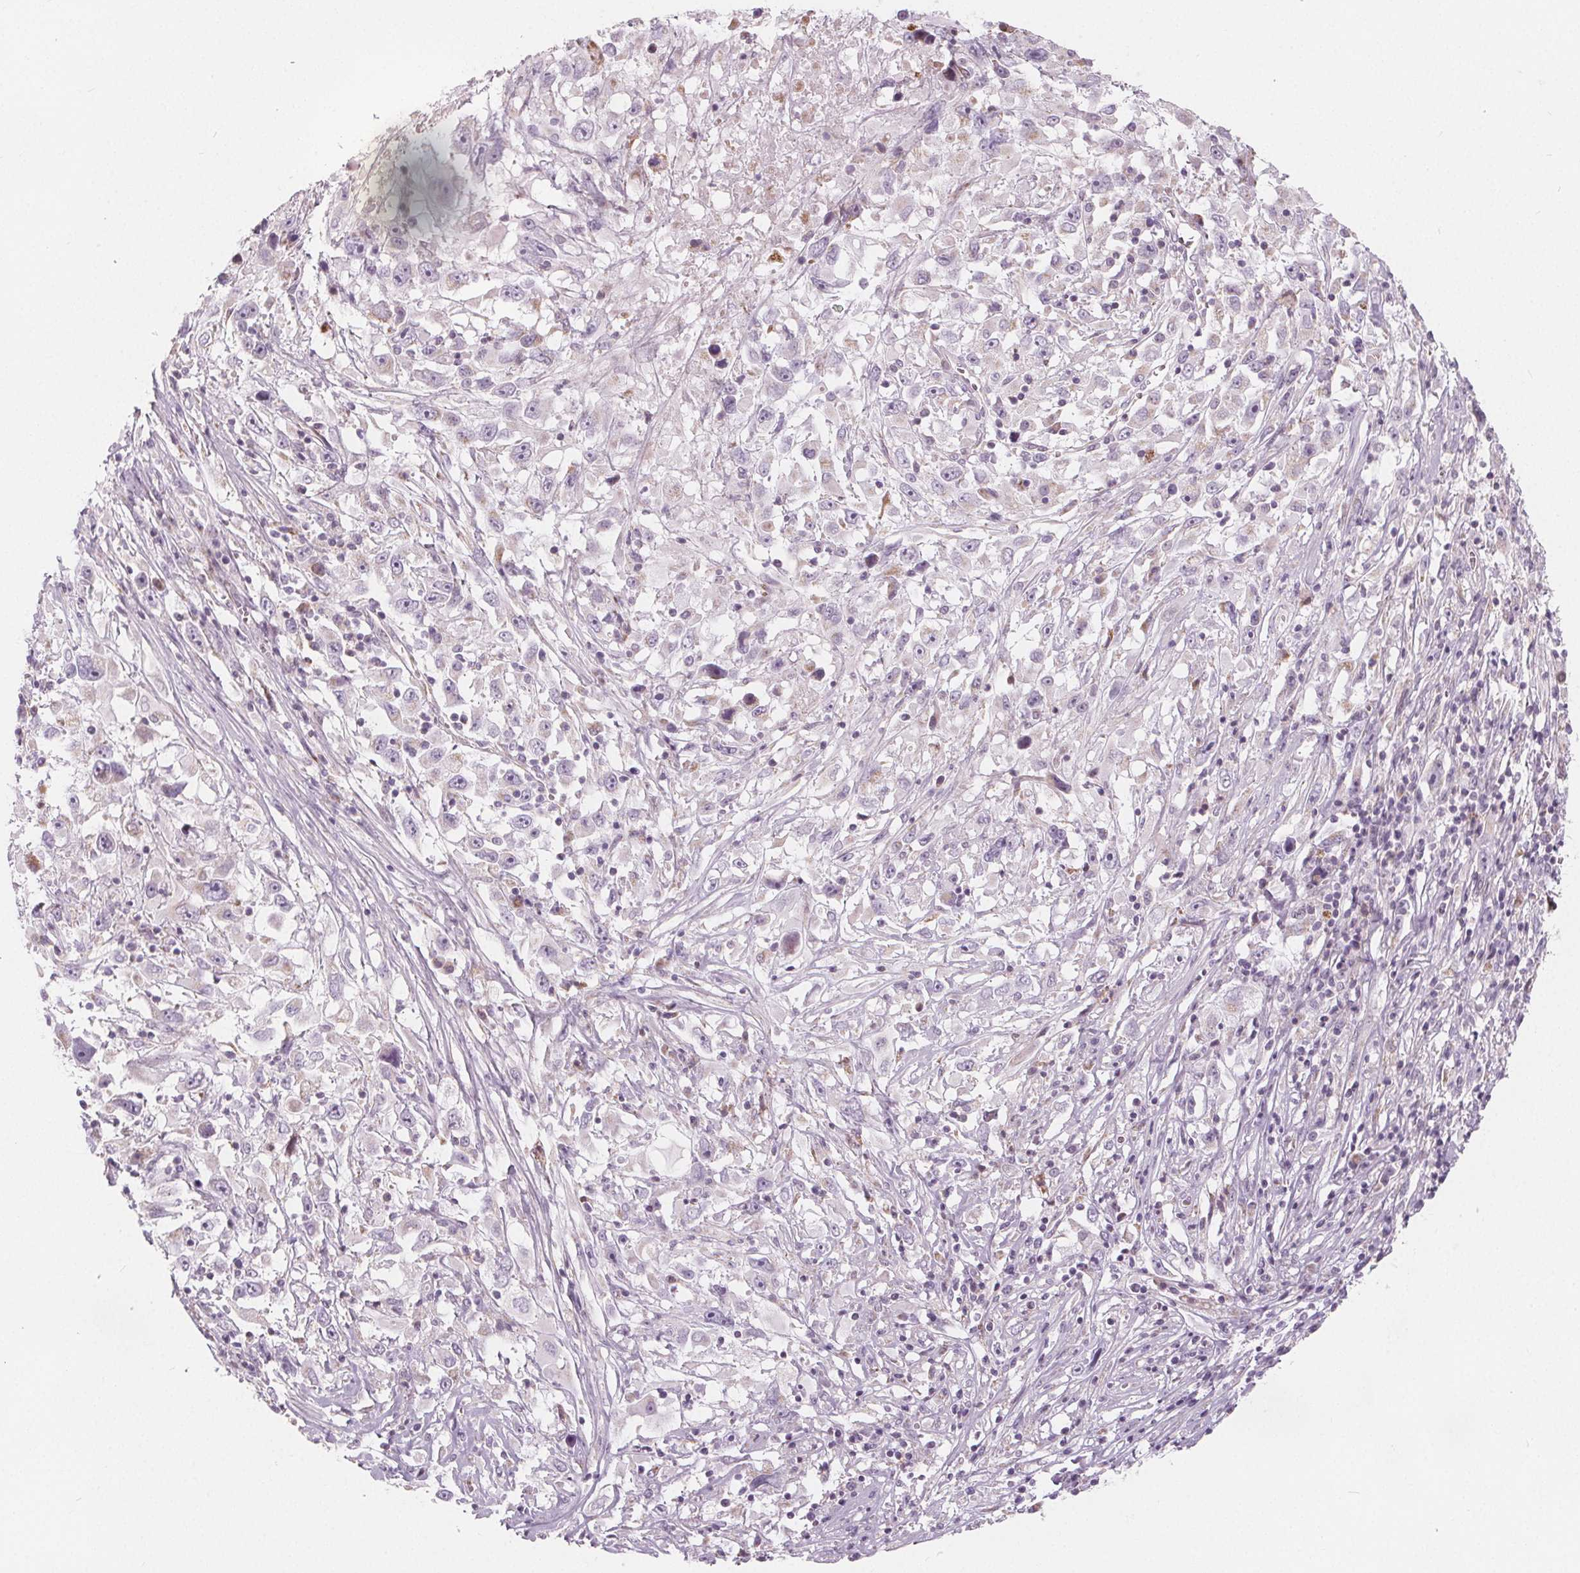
{"staining": {"intensity": "negative", "quantity": "none", "location": "none"}, "tissue": "melanoma", "cell_type": "Tumor cells", "image_type": "cancer", "snomed": [{"axis": "morphology", "description": "Malignant melanoma, Metastatic site"}, {"axis": "topography", "description": "Soft tissue"}], "caption": "Tumor cells show no significant protein expression in malignant melanoma (metastatic site).", "gene": "NUP210L", "patient": {"sex": "male", "age": 50}}